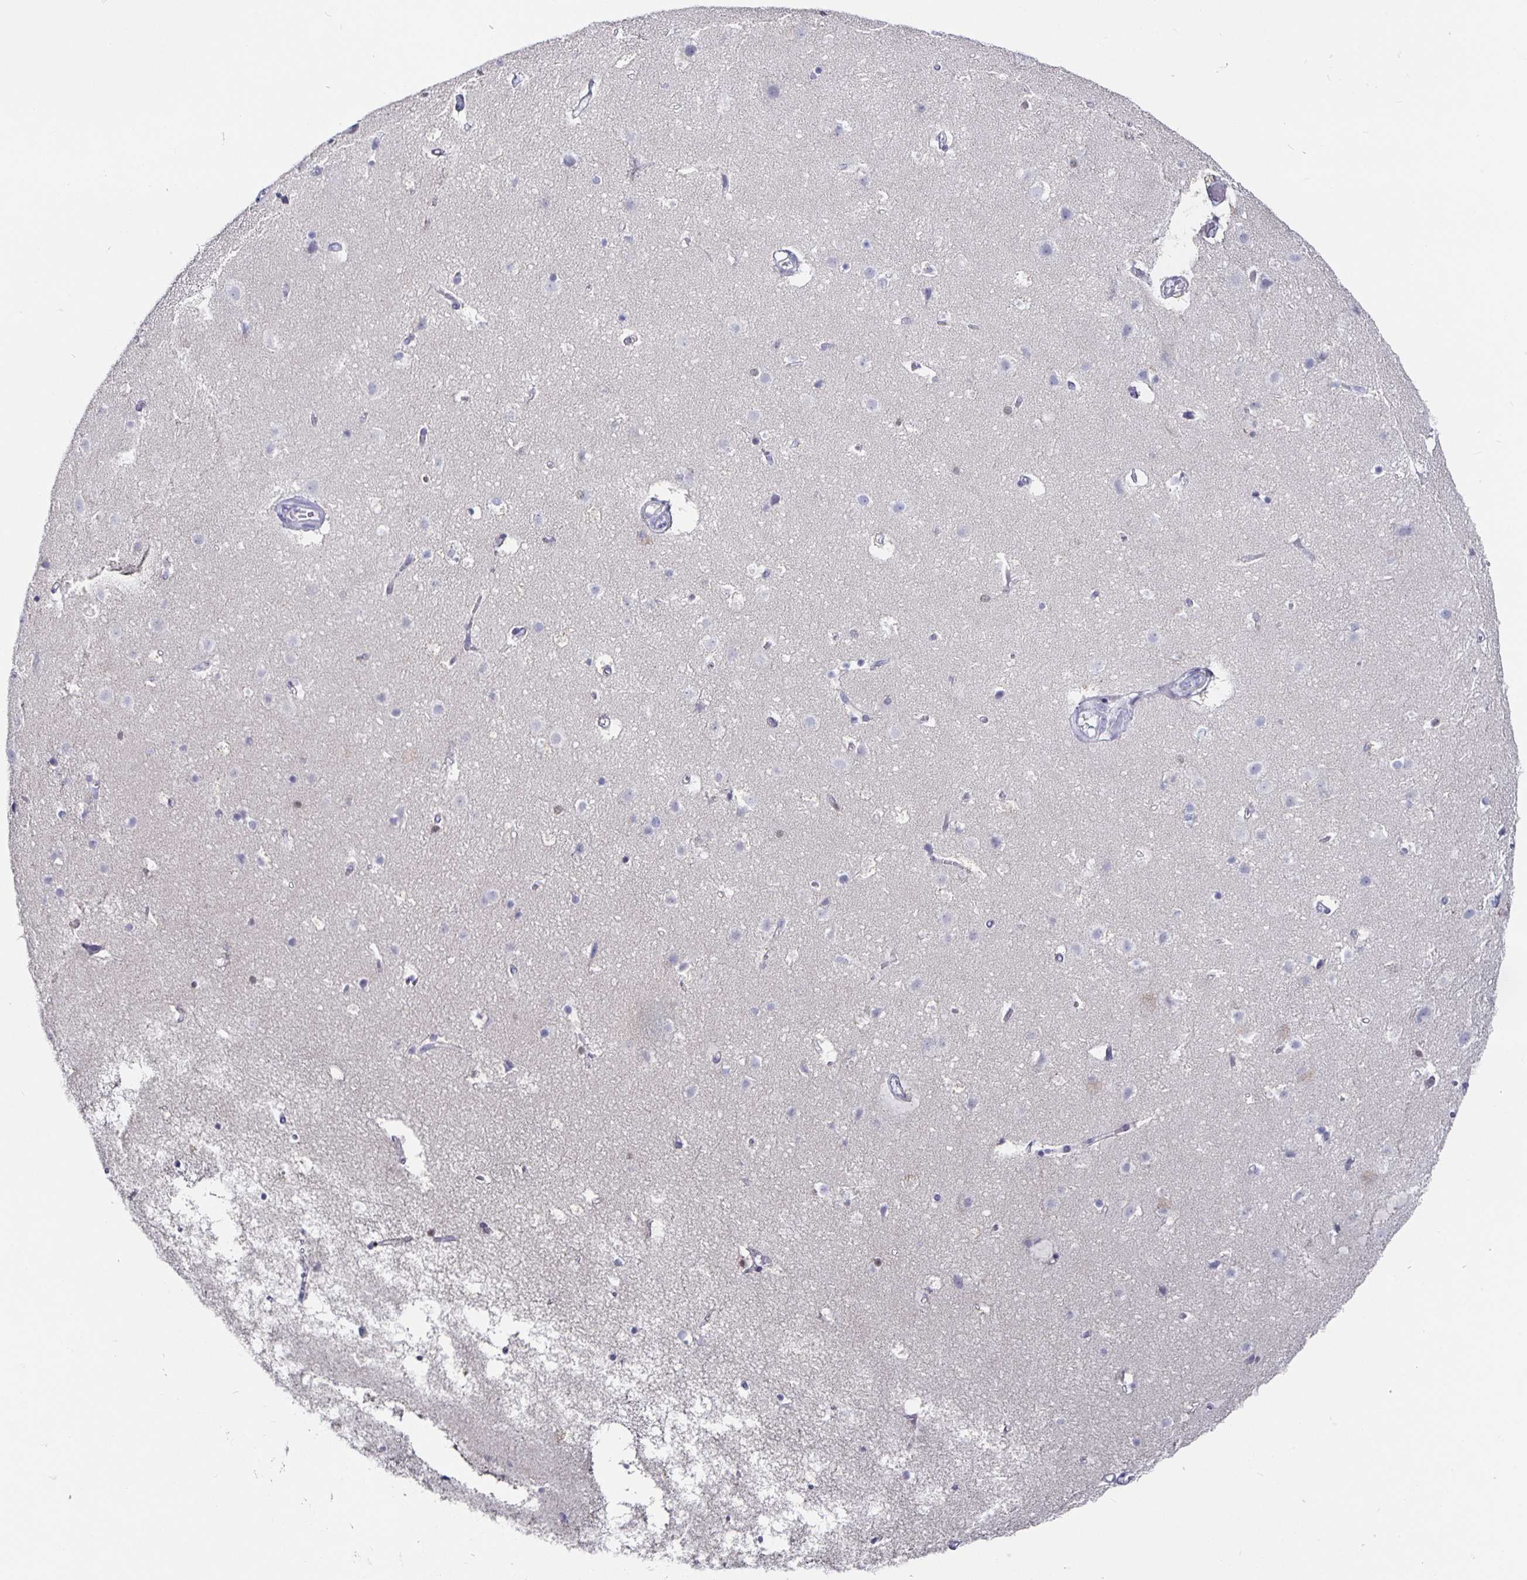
{"staining": {"intensity": "negative", "quantity": "none", "location": "none"}, "tissue": "cerebral cortex", "cell_type": "Endothelial cells", "image_type": "normal", "snomed": [{"axis": "morphology", "description": "Normal tissue, NOS"}, {"axis": "topography", "description": "Cerebral cortex"}], "caption": "Immunohistochemical staining of normal cerebral cortex shows no significant staining in endothelial cells.", "gene": "RUNX2", "patient": {"sex": "female", "age": 52}}